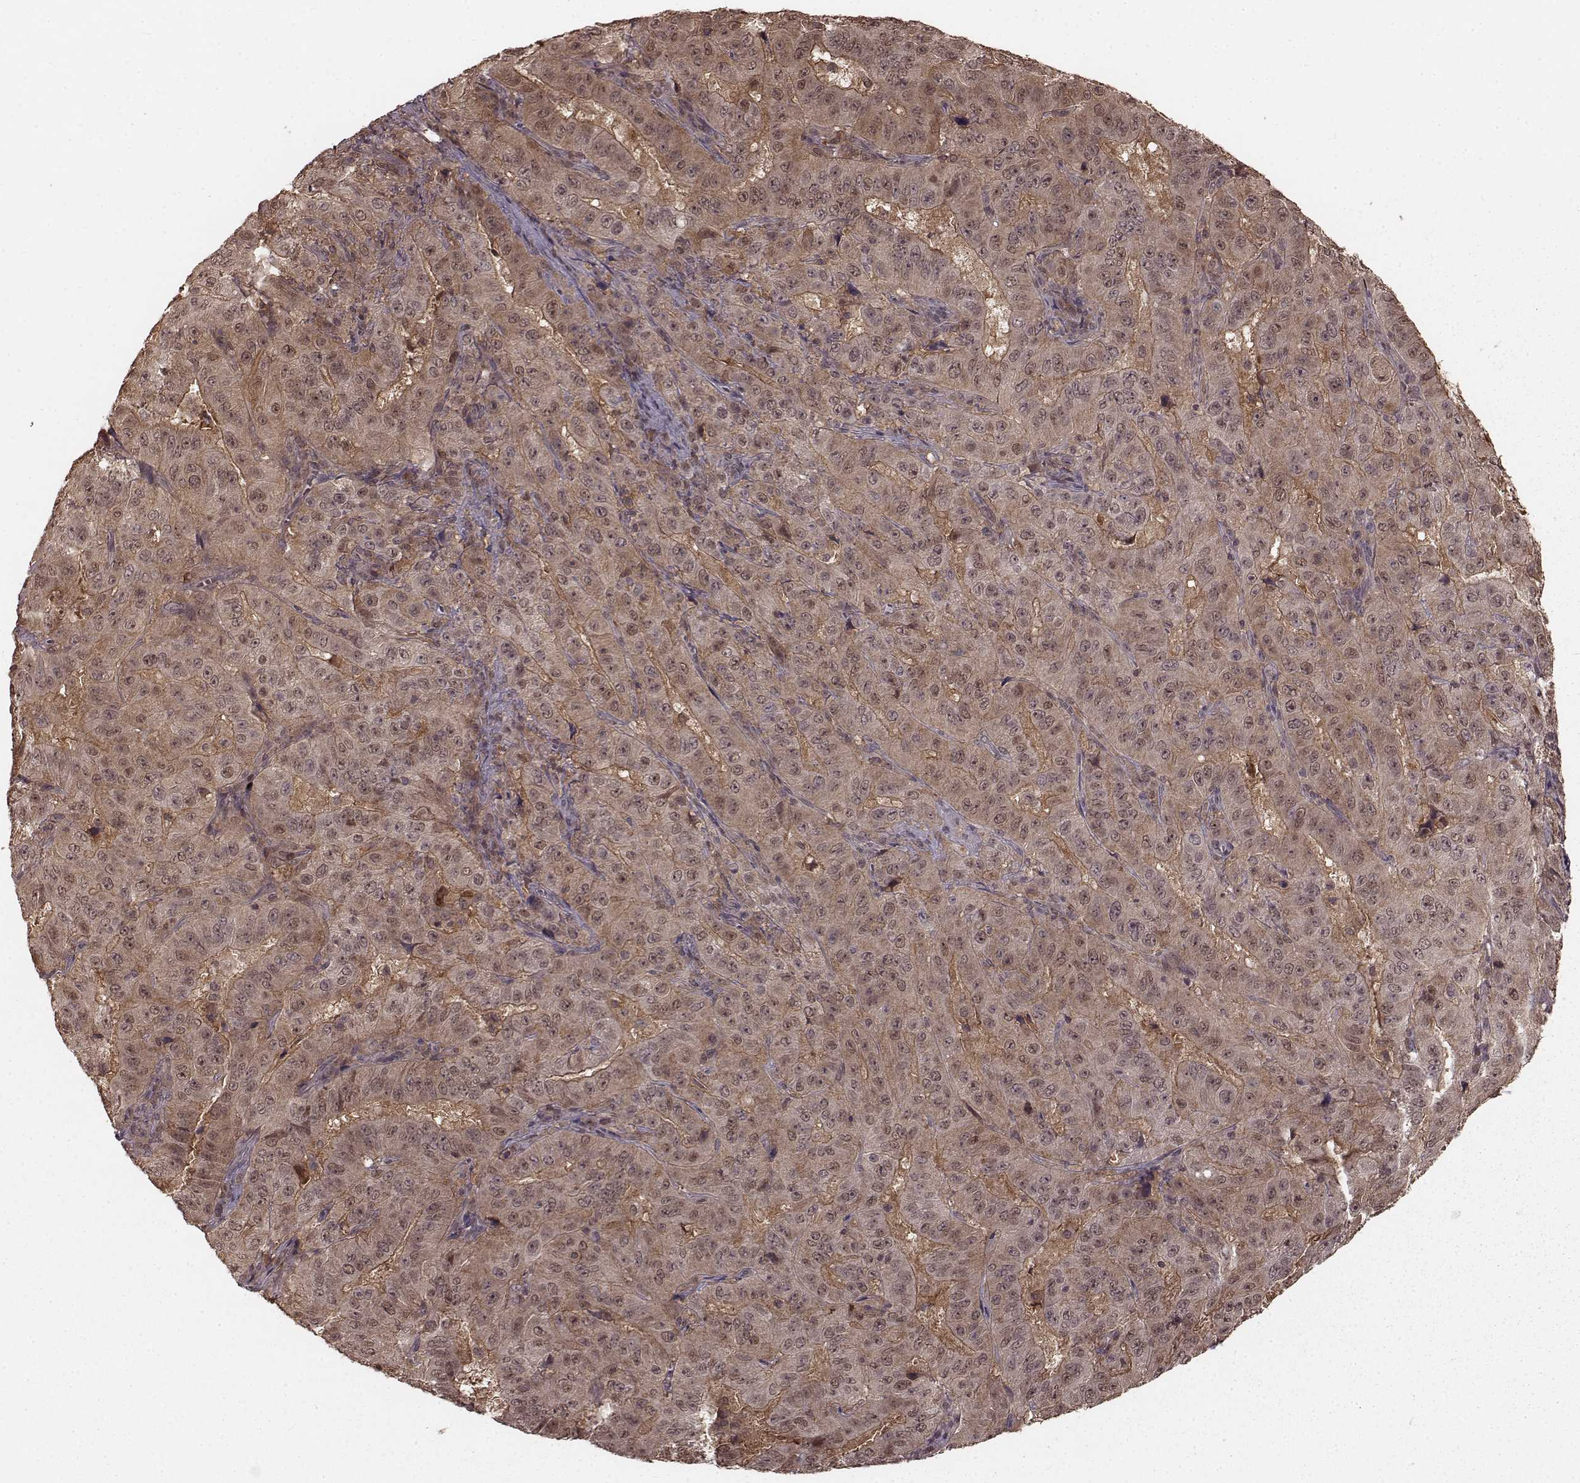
{"staining": {"intensity": "weak", "quantity": ">75%", "location": "cytoplasmic/membranous,nuclear"}, "tissue": "pancreatic cancer", "cell_type": "Tumor cells", "image_type": "cancer", "snomed": [{"axis": "morphology", "description": "Adenocarcinoma, NOS"}, {"axis": "topography", "description": "Pancreas"}], "caption": "Pancreatic cancer (adenocarcinoma) was stained to show a protein in brown. There is low levels of weak cytoplasmic/membranous and nuclear positivity in approximately >75% of tumor cells.", "gene": "GSS", "patient": {"sex": "male", "age": 63}}